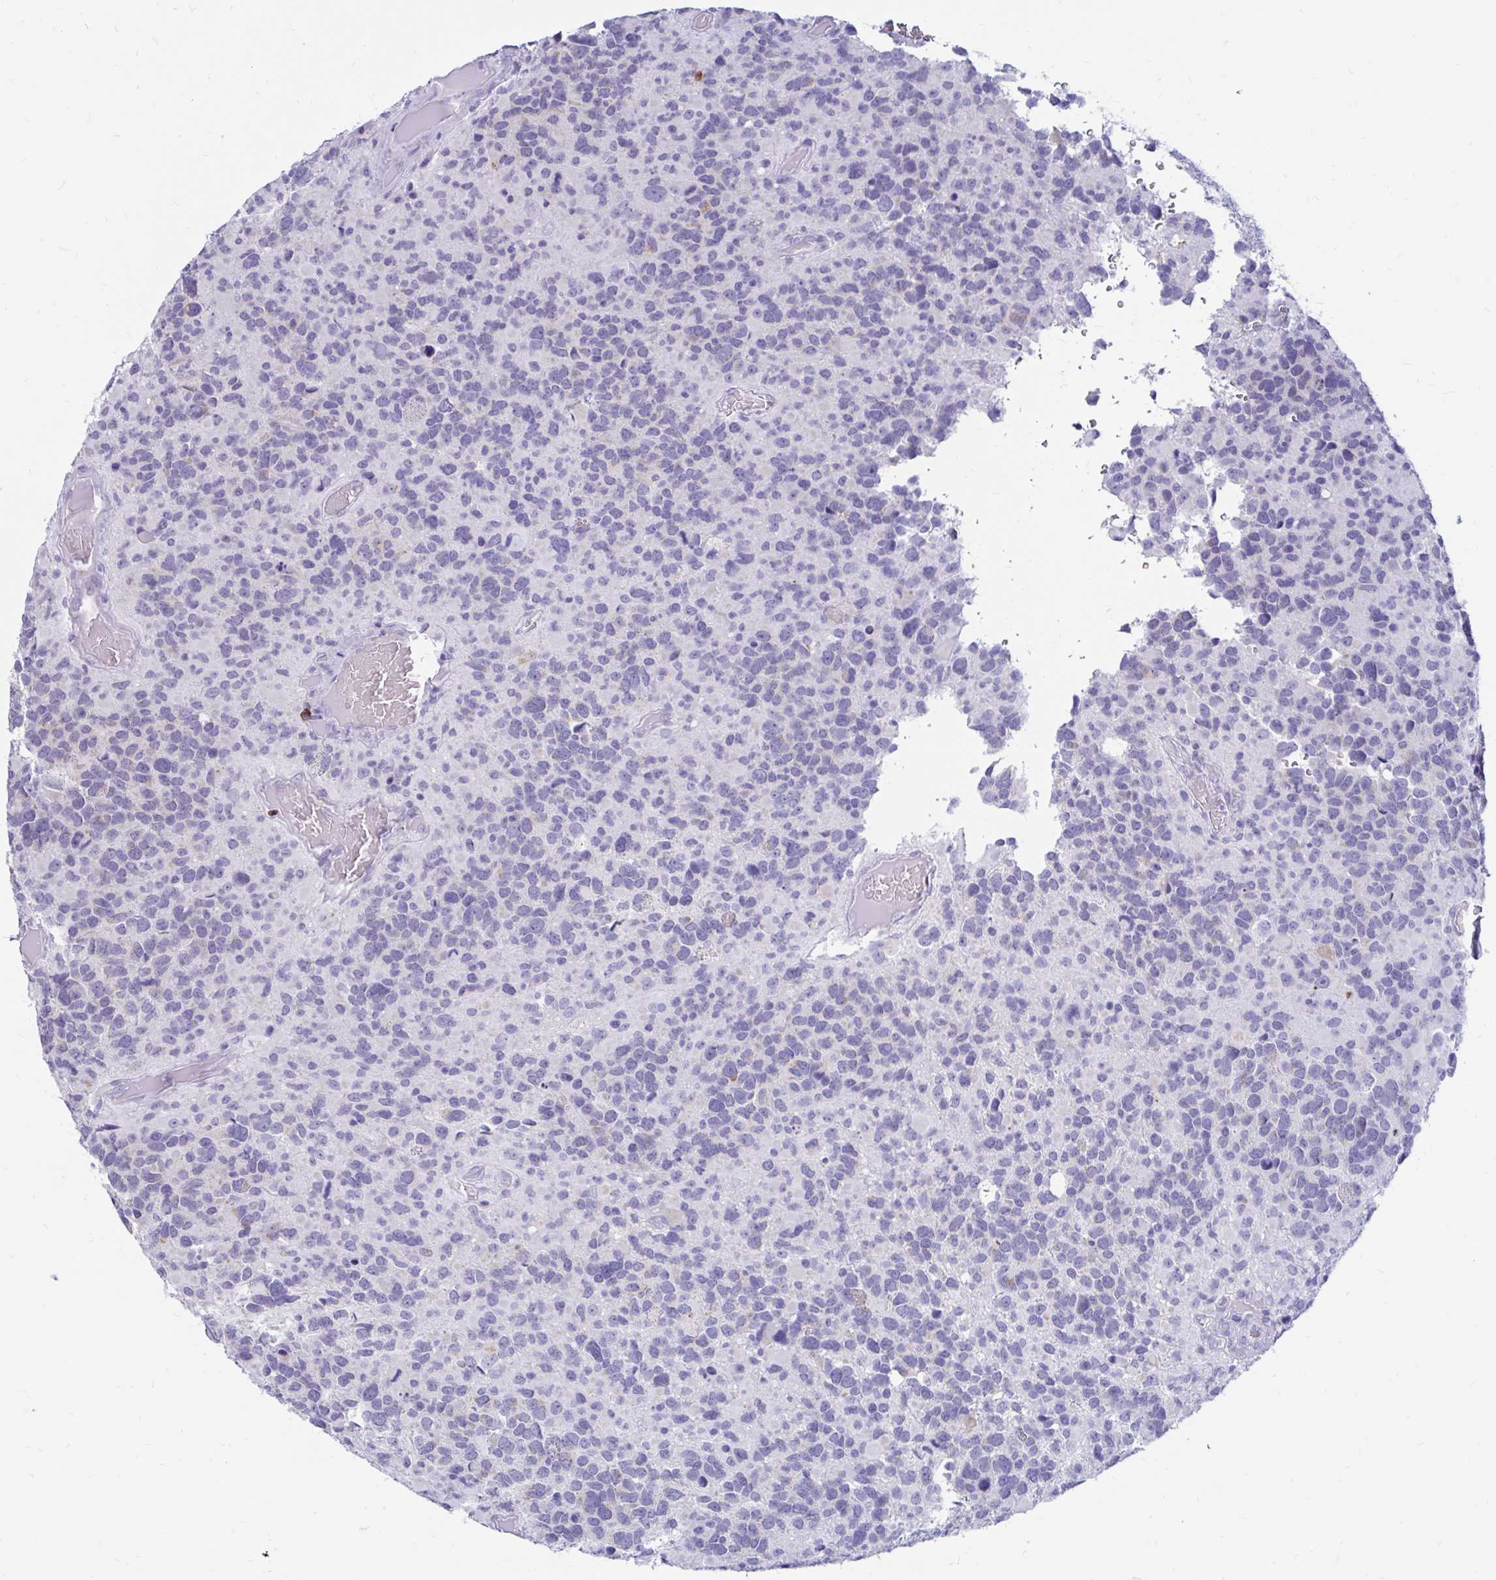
{"staining": {"intensity": "negative", "quantity": "none", "location": "none"}, "tissue": "glioma", "cell_type": "Tumor cells", "image_type": "cancer", "snomed": [{"axis": "morphology", "description": "Glioma, malignant, High grade"}, {"axis": "topography", "description": "Brain"}], "caption": "Immunohistochemical staining of malignant glioma (high-grade) displays no significant positivity in tumor cells.", "gene": "IGSF5", "patient": {"sex": "female", "age": 40}}